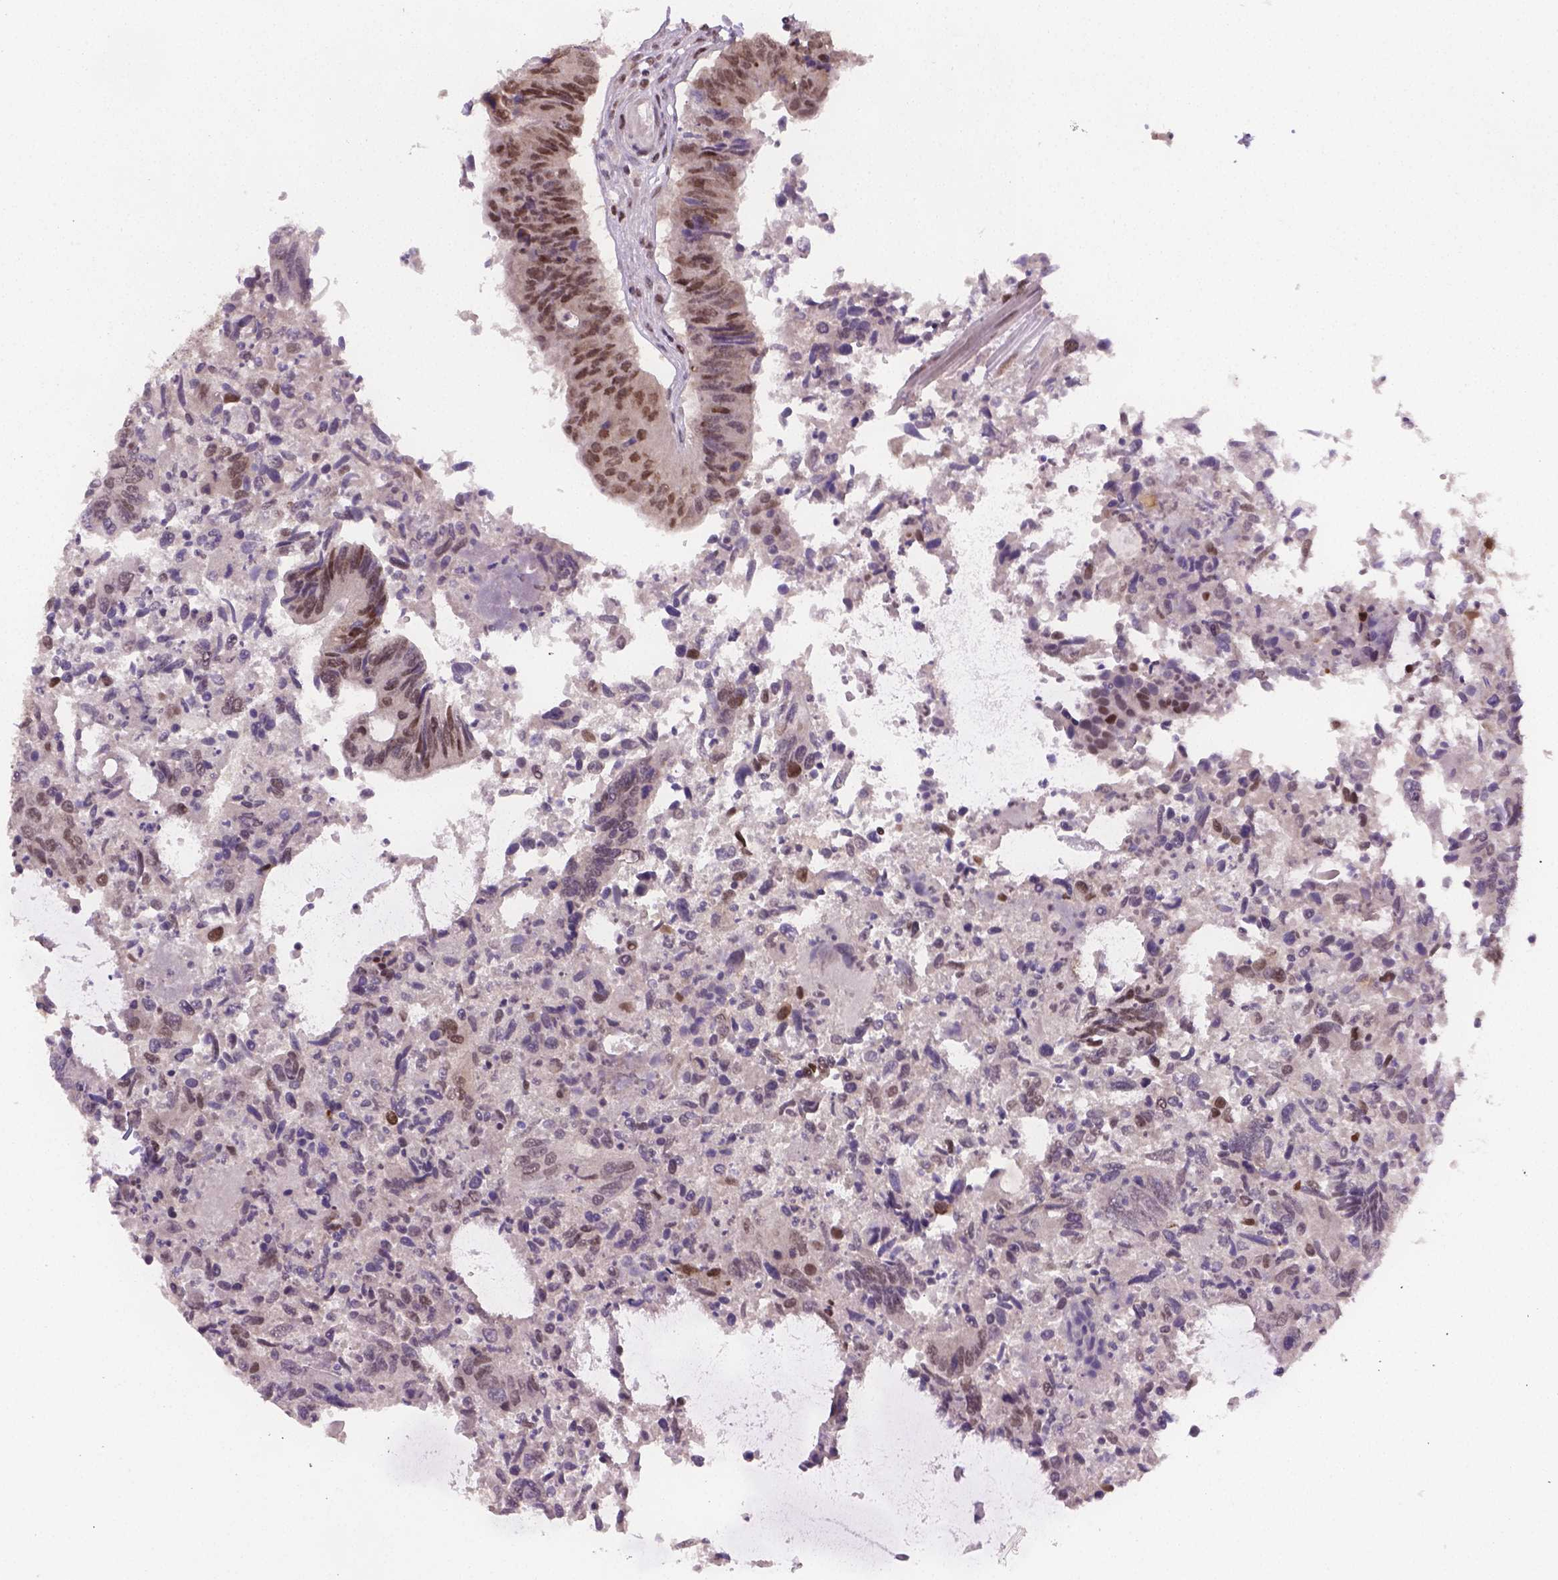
{"staining": {"intensity": "moderate", "quantity": "25%-75%", "location": "nuclear"}, "tissue": "colorectal cancer", "cell_type": "Tumor cells", "image_type": "cancer", "snomed": [{"axis": "morphology", "description": "Adenocarcinoma, NOS"}, {"axis": "topography", "description": "Colon"}], "caption": "Approximately 25%-75% of tumor cells in human colorectal cancer (adenocarcinoma) reveal moderate nuclear protein staining as visualized by brown immunohistochemical staining.", "gene": "FANCE", "patient": {"sex": "female", "age": 67}}